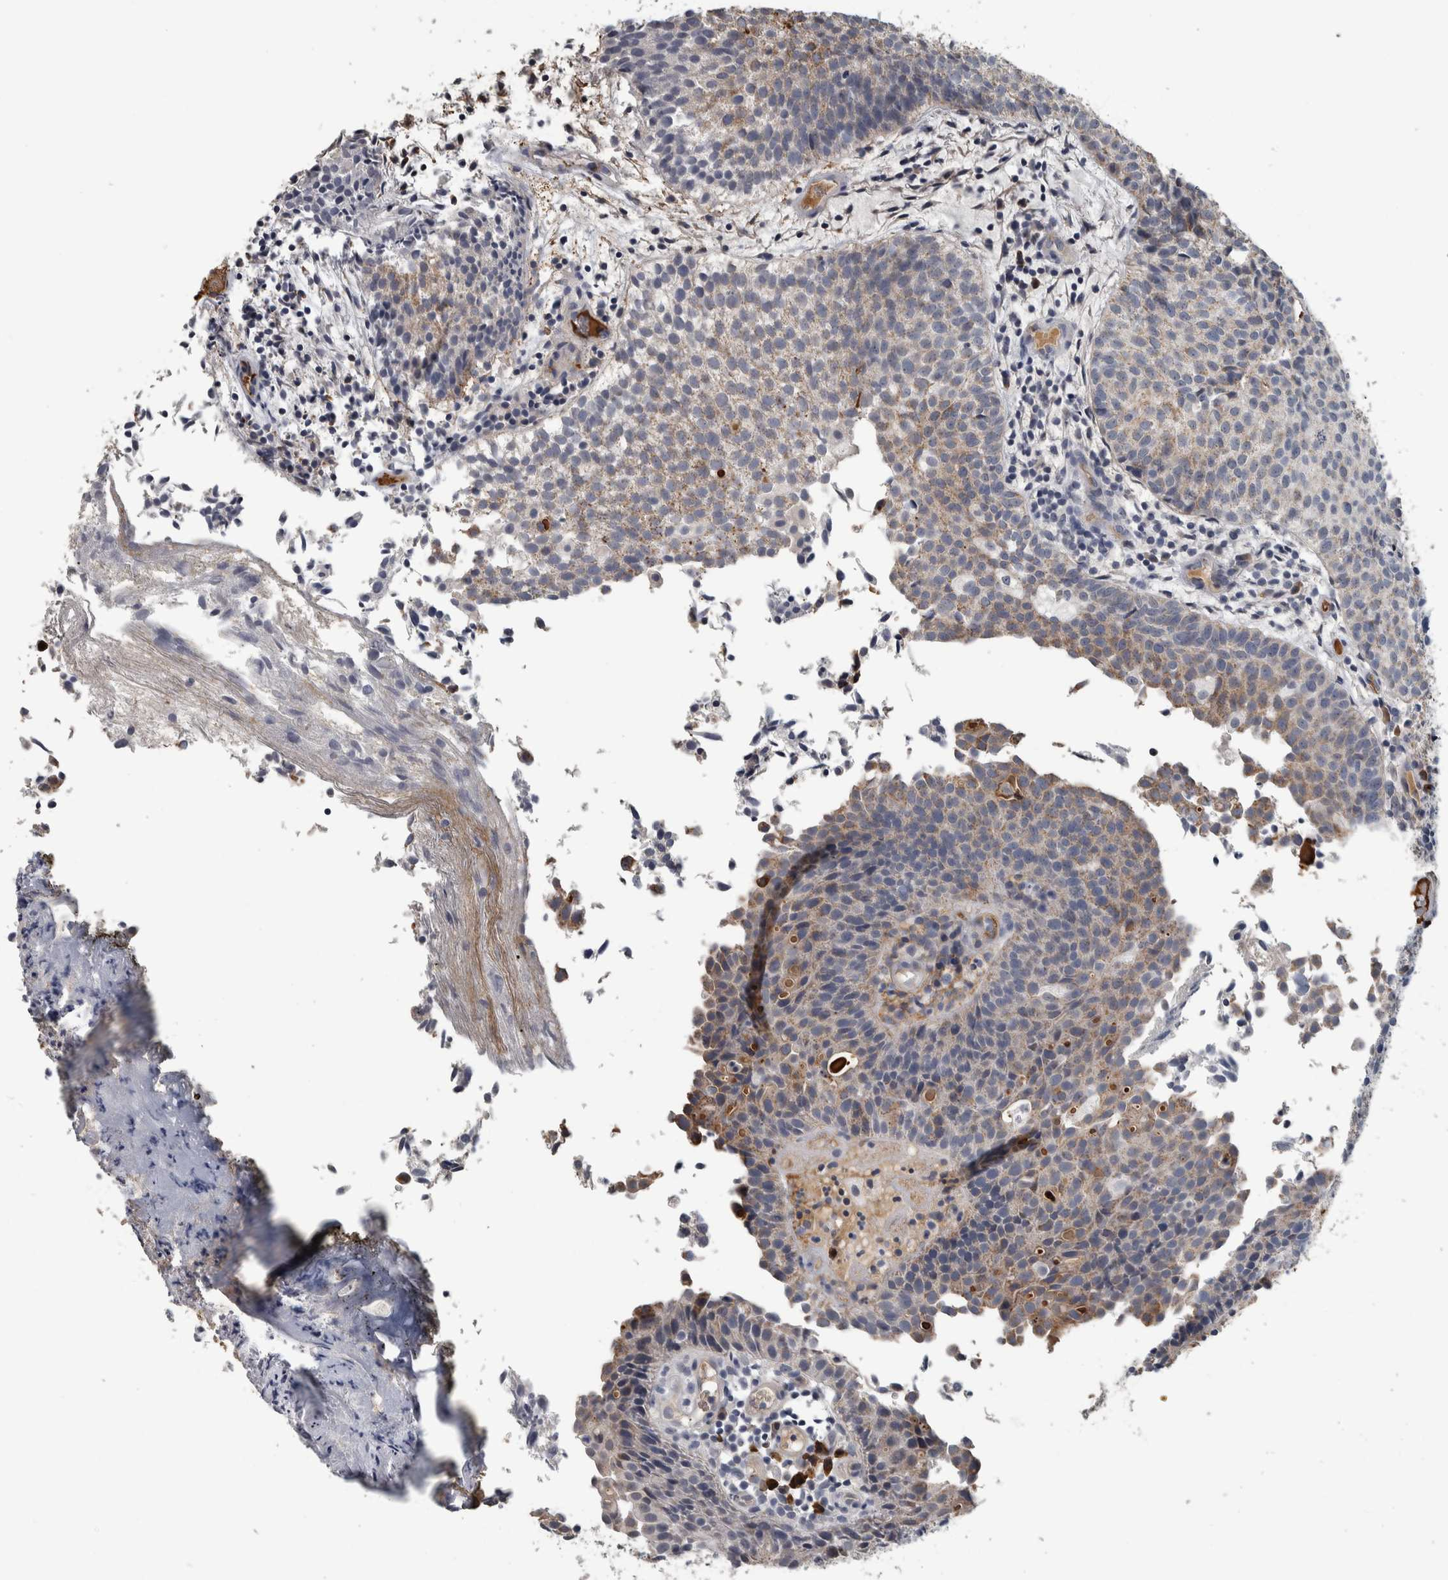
{"staining": {"intensity": "weak", "quantity": "25%-75%", "location": "cytoplasmic/membranous"}, "tissue": "urothelial cancer", "cell_type": "Tumor cells", "image_type": "cancer", "snomed": [{"axis": "morphology", "description": "Urothelial carcinoma, Low grade"}, {"axis": "topography", "description": "Urinary bladder"}], "caption": "Immunohistochemical staining of human urothelial cancer shows low levels of weak cytoplasmic/membranous protein staining in about 25%-75% of tumor cells. The staining is performed using DAB brown chromogen to label protein expression. The nuclei are counter-stained blue using hematoxylin.", "gene": "CAVIN4", "patient": {"sex": "male", "age": 86}}